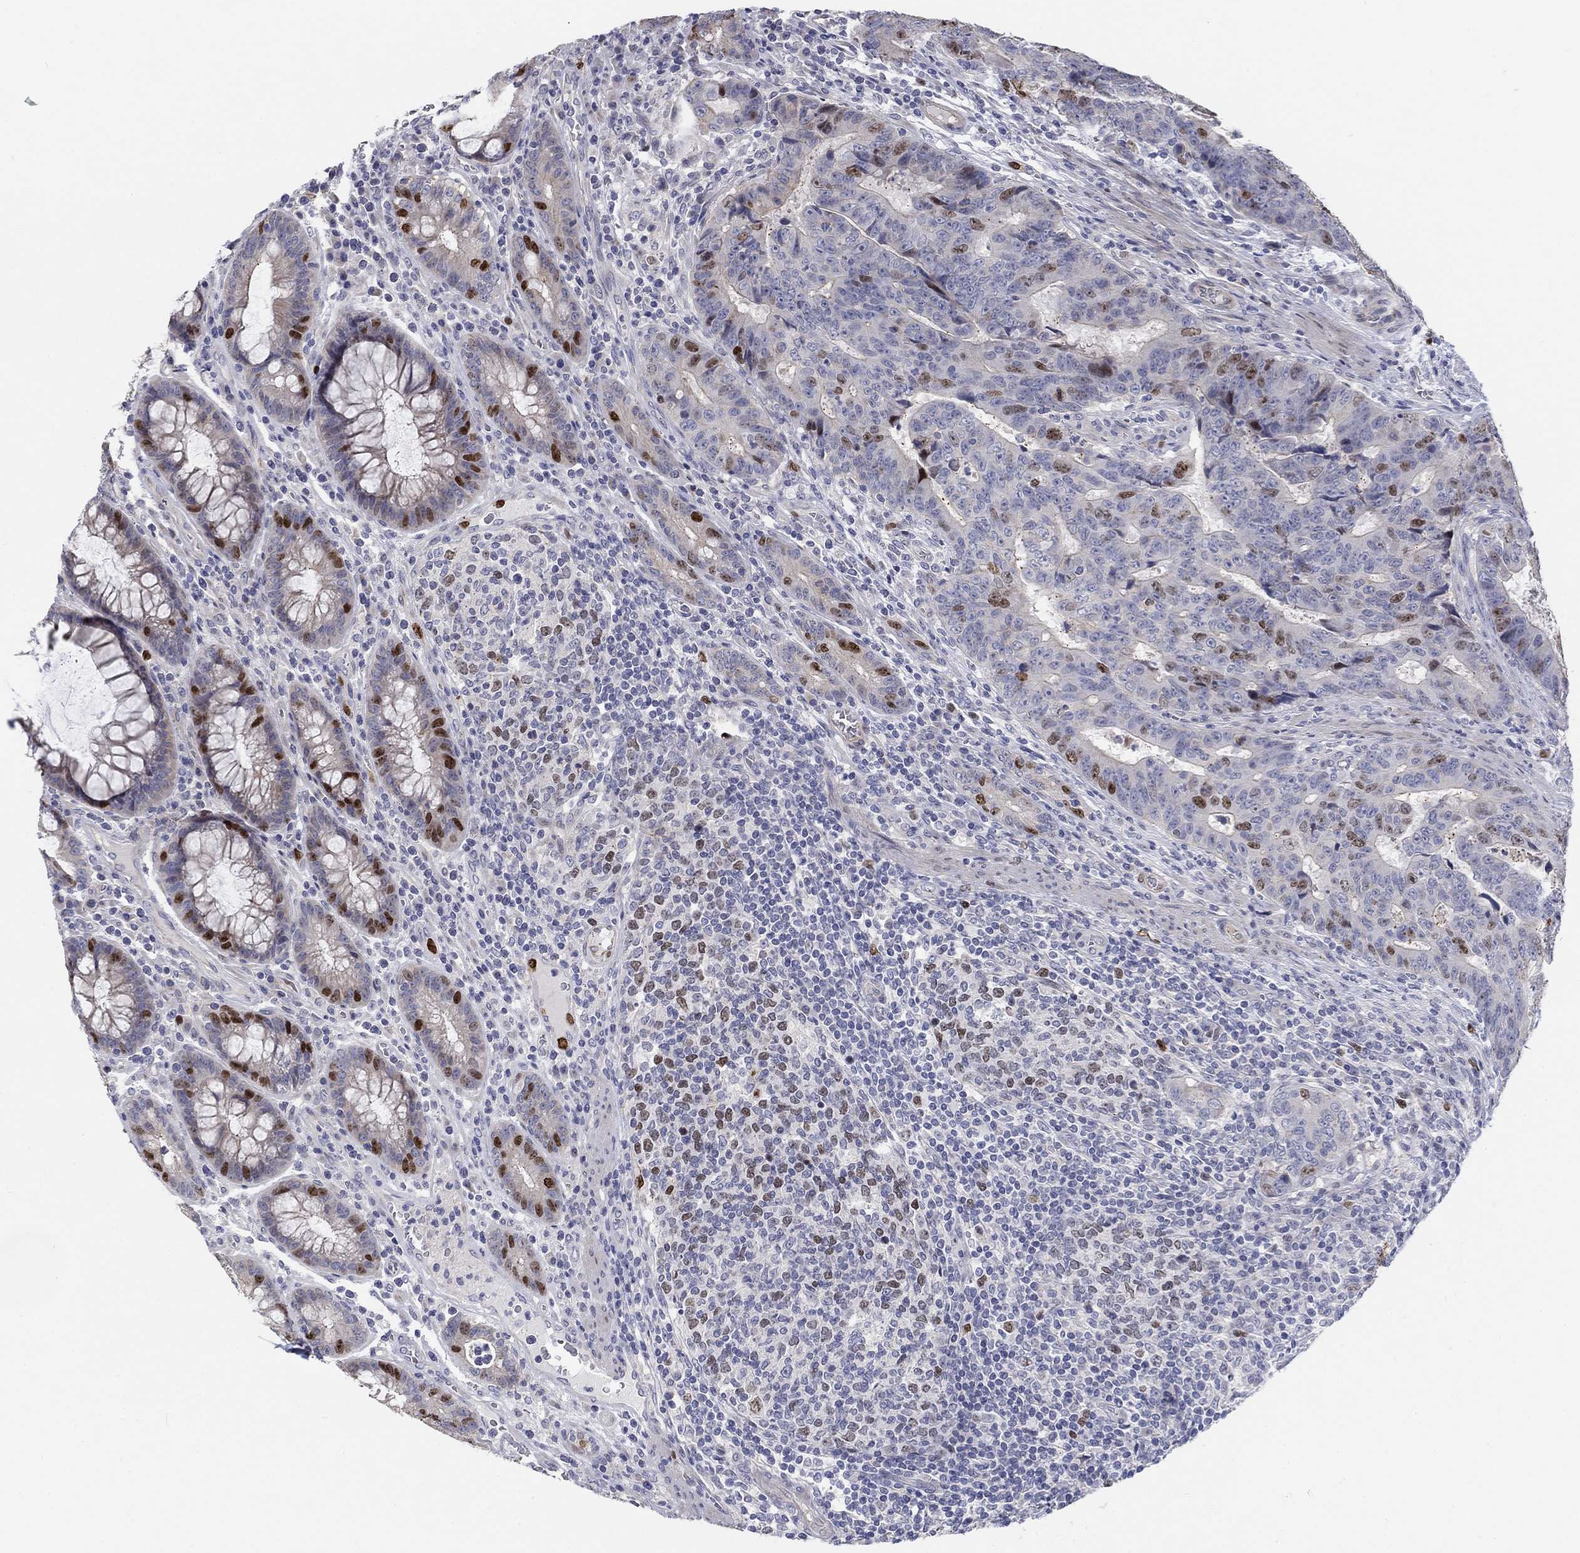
{"staining": {"intensity": "moderate", "quantity": "<25%", "location": "nuclear"}, "tissue": "colorectal cancer", "cell_type": "Tumor cells", "image_type": "cancer", "snomed": [{"axis": "morphology", "description": "Adenocarcinoma, NOS"}, {"axis": "topography", "description": "Colon"}], "caption": "Immunohistochemical staining of human colorectal cancer (adenocarcinoma) shows low levels of moderate nuclear protein expression in approximately <25% of tumor cells. The protein is stained brown, and the nuclei are stained in blue (DAB (3,3'-diaminobenzidine) IHC with brightfield microscopy, high magnification).", "gene": "PRC1", "patient": {"sex": "female", "age": 48}}